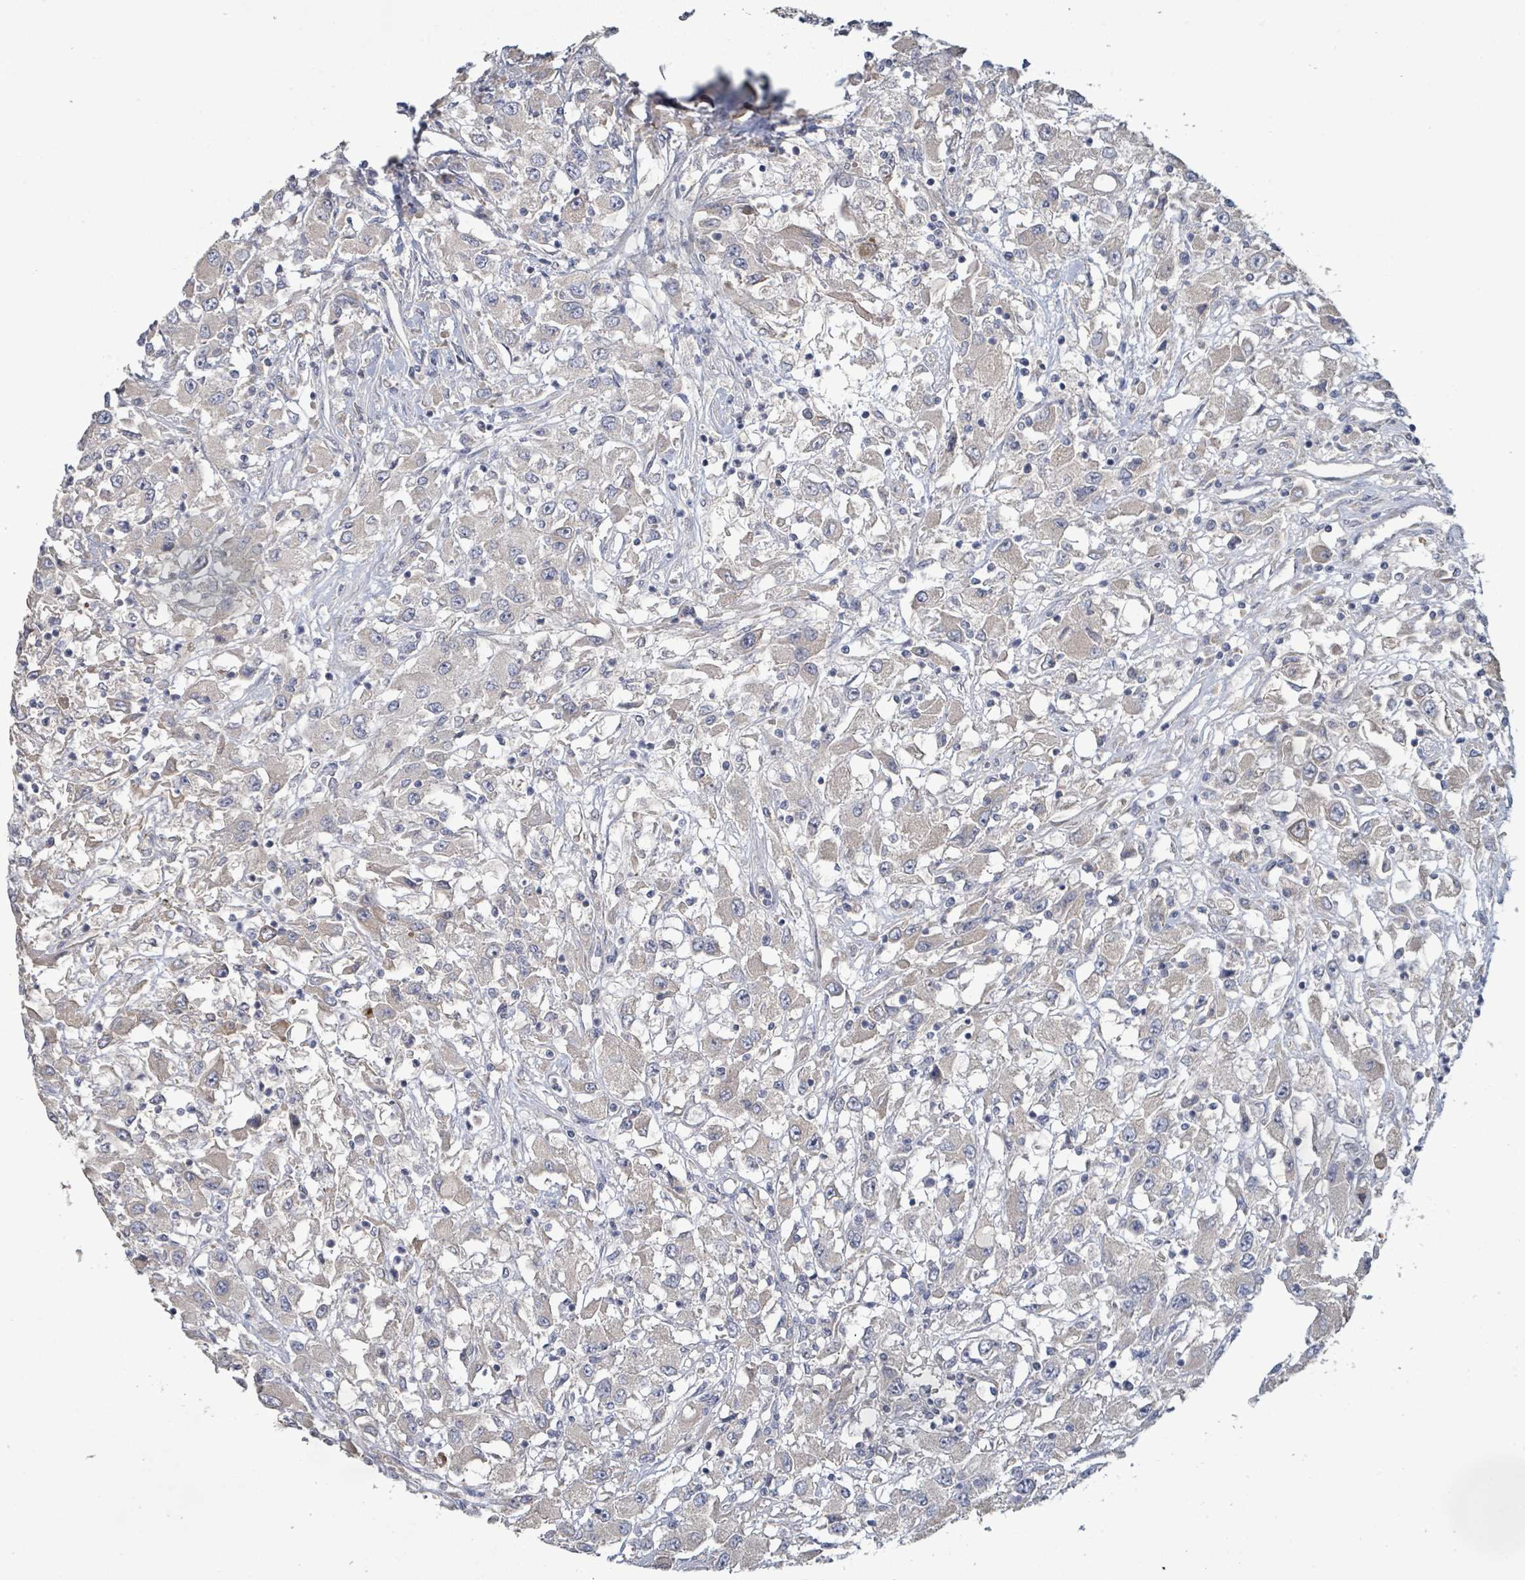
{"staining": {"intensity": "negative", "quantity": "none", "location": "none"}, "tissue": "renal cancer", "cell_type": "Tumor cells", "image_type": "cancer", "snomed": [{"axis": "morphology", "description": "Adenocarcinoma, NOS"}, {"axis": "topography", "description": "Kidney"}], "caption": "There is no significant positivity in tumor cells of renal adenocarcinoma.", "gene": "KCNS2", "patient": {"sex": "female", "age": 67}}